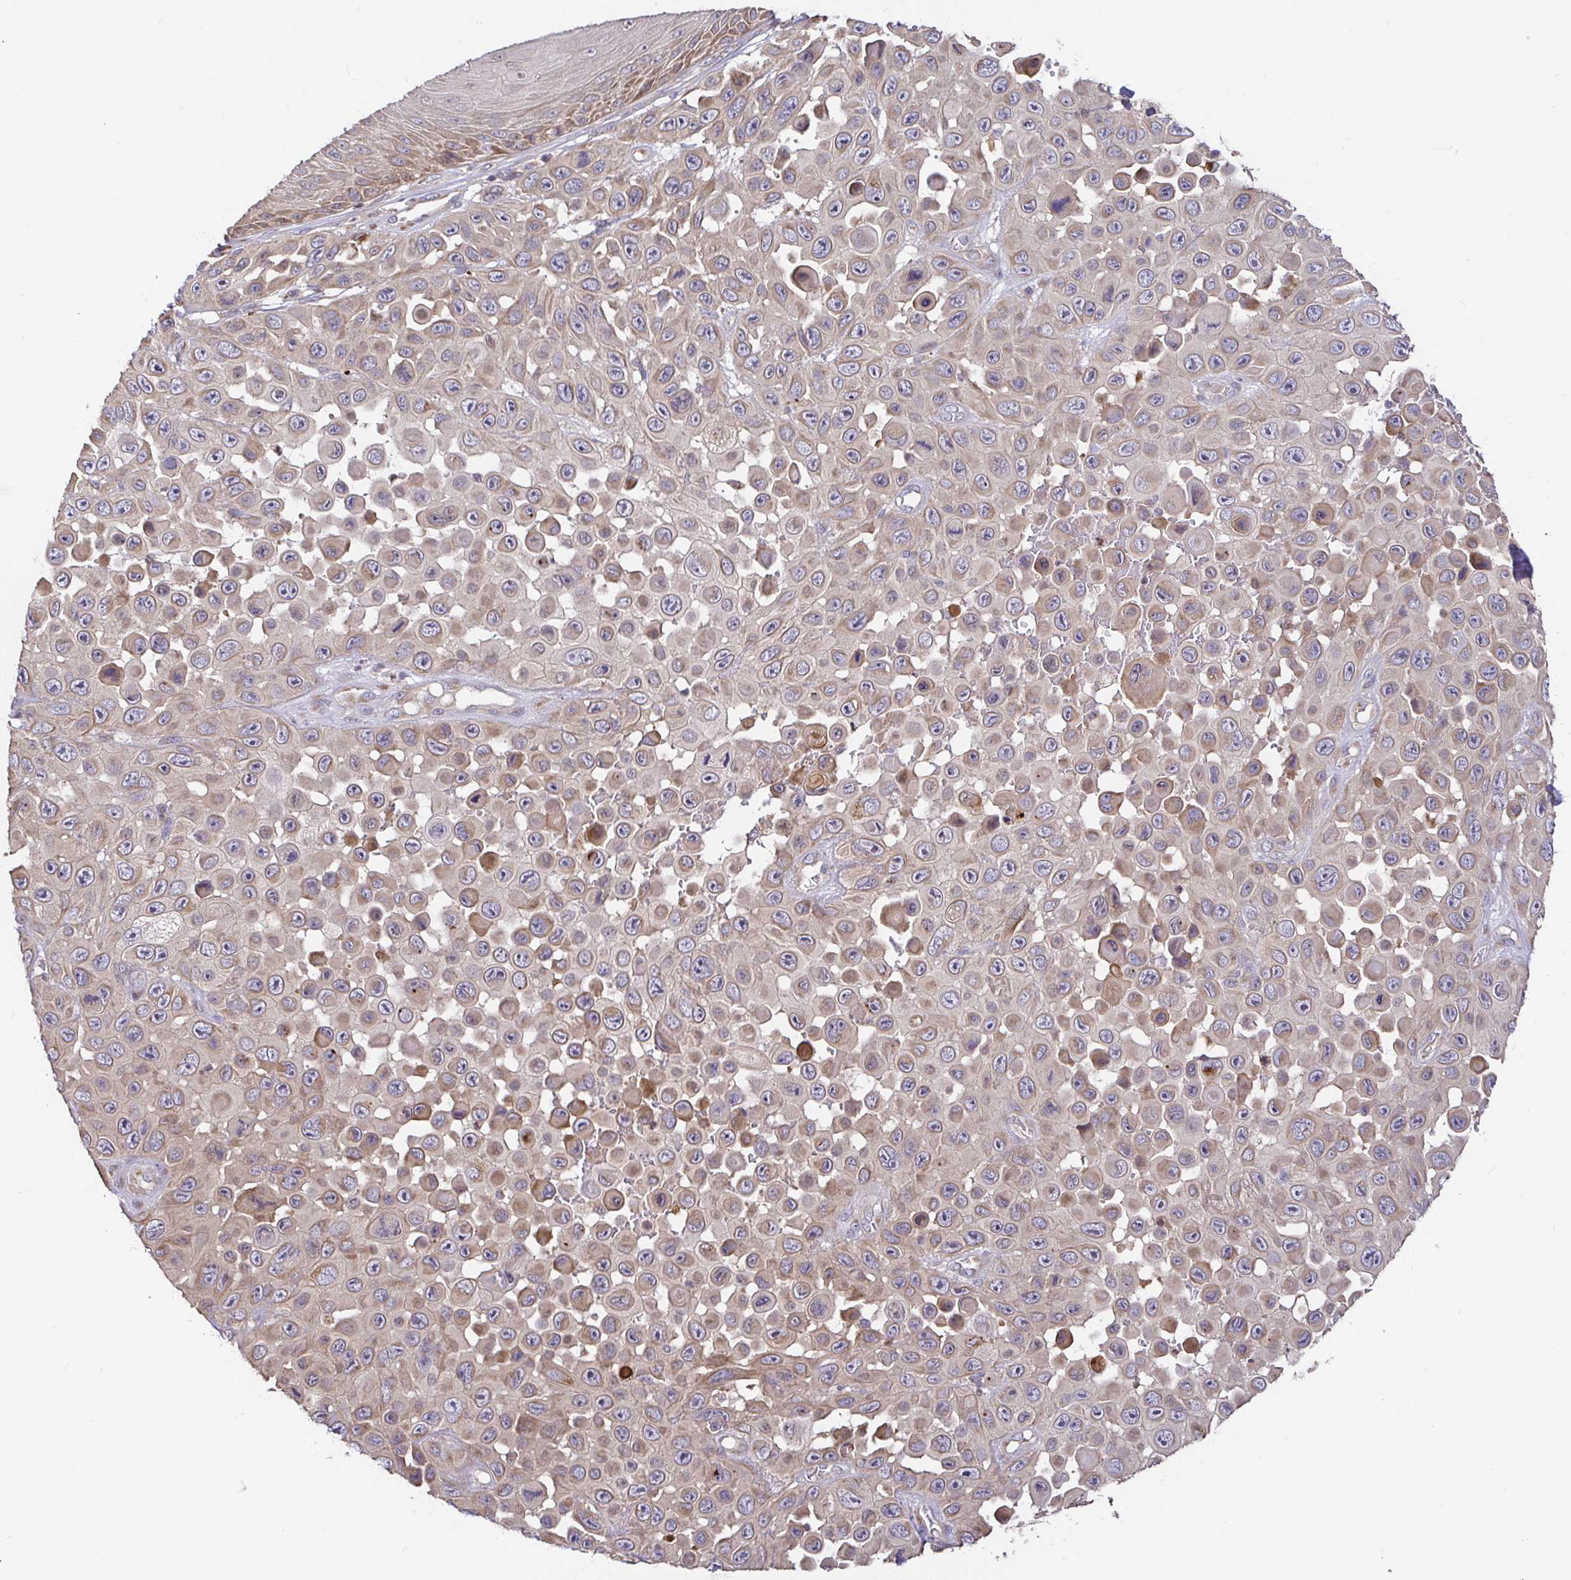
{"staining": {"intensity": "weak", "quantity": "25%-75%", "location": "cytoplasmic/membranous,nuclear"}, "tissue": "skin cancer", "cell_type": "Tumor cells", "image_type": "cancer", "snomed": [{"axis": "morphology", "description": "Squamous cell carcinoma, NOS"}, {"axis": "topography", "description": "Skin"}], "caption": "Skin squamous cell carcinoma was stained to show a protein in brown. There is low levels of weak cytoplasmic/membranous and nuclear staining in about 25%-75% of tumor cells. The staining was performed using DAB (3,3'-diaminobenzidine) to visualize the protein expression in brown, while the nuclei were stained in blue with hematoxylin (Magnification: 20x).", "gene": "ELP1", "patient": {"sex": "male", "age": 81}}